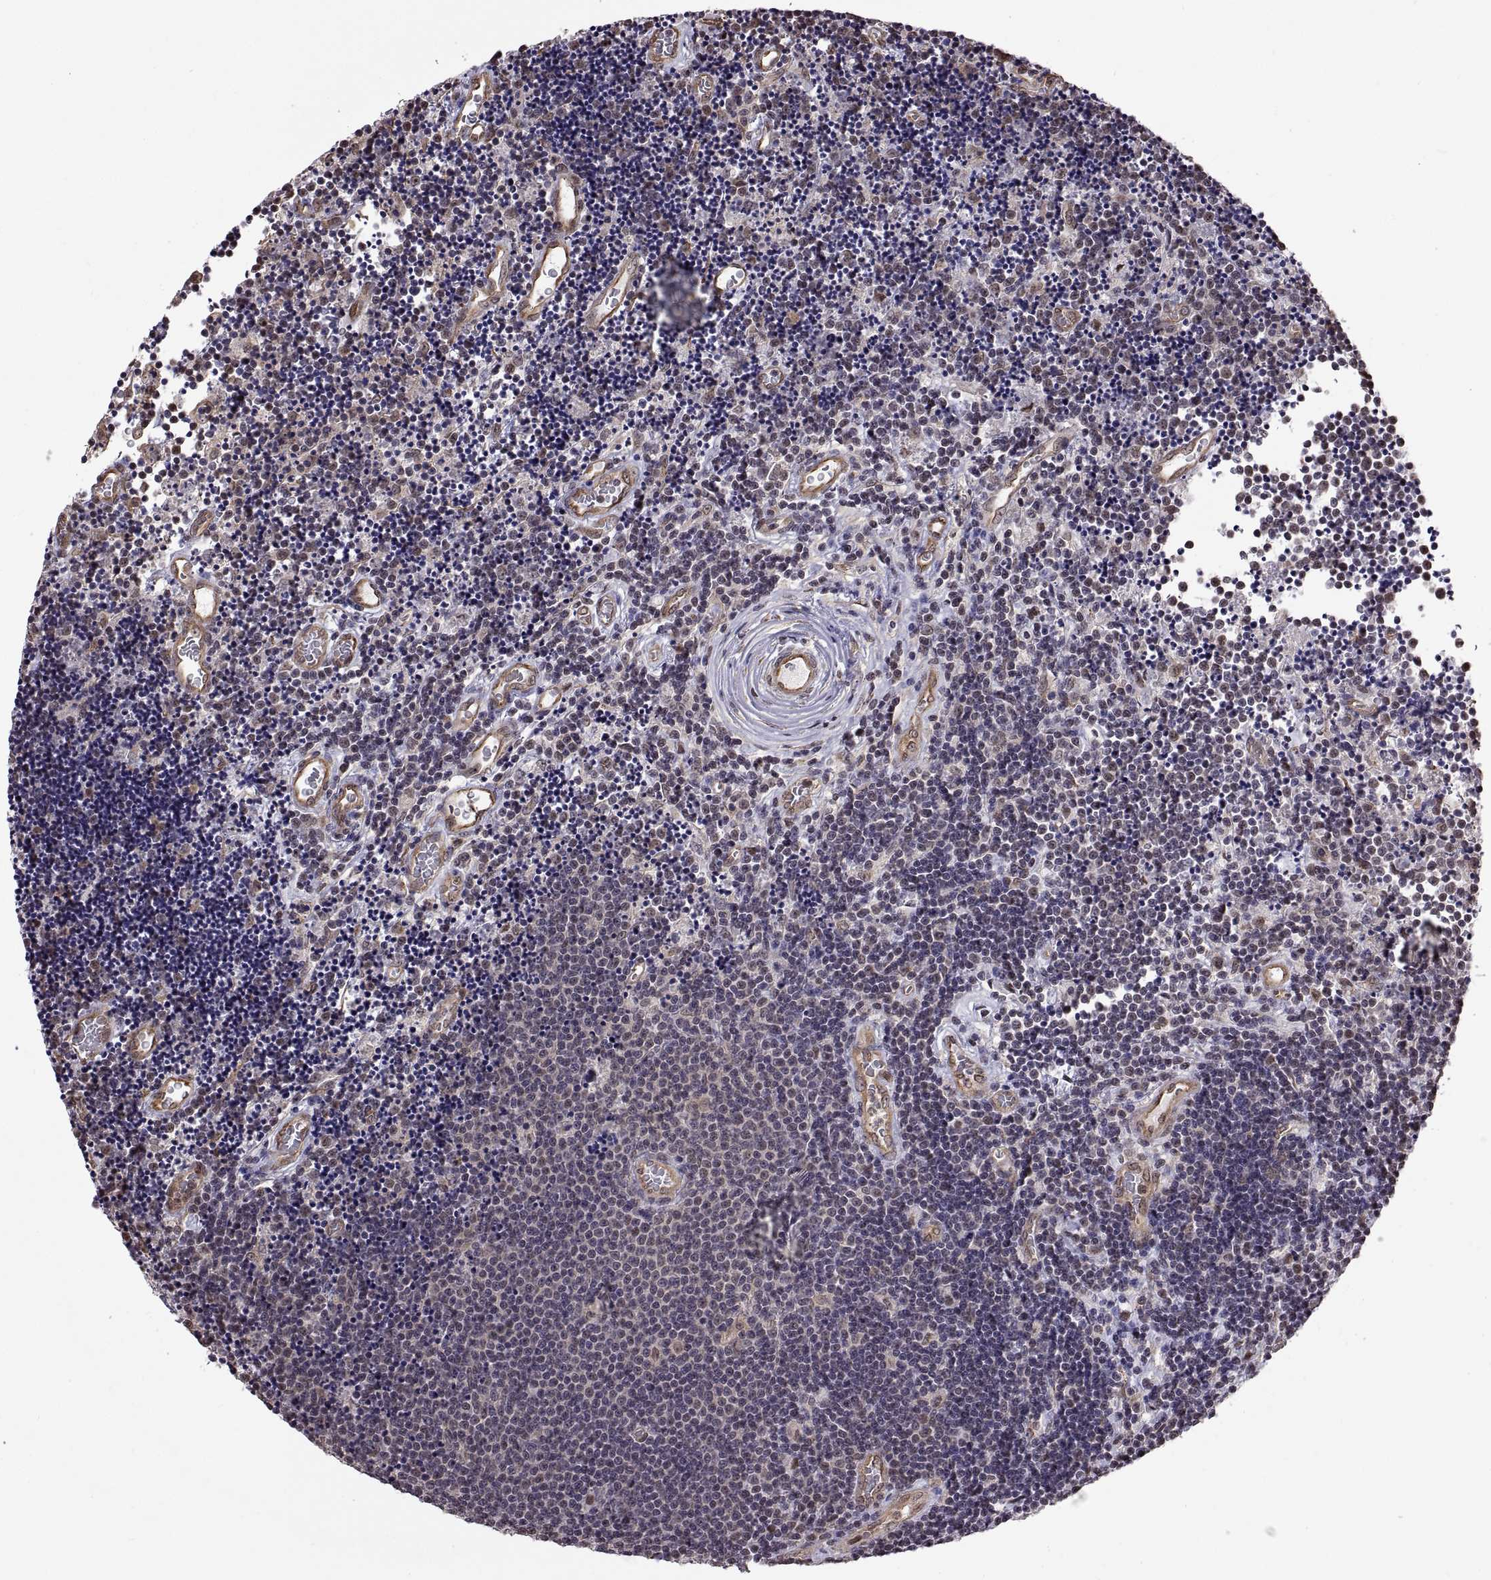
{"staining": {"intensity": "negative", "quantity": "none", "location": "none"}, "tissue": "lymphoma", "cell_type": "Tumor cells", "image_type": "cancer", "snomed": [{"axis": "morphology", "description": "Malignant lymphoma, non-Hodgkin's type, Low grade"}, {"axis": "topography", "description": "Brain"}], "caption": "Tumor cells are negative for protein expression in human lymphoma. The staining was performed using DAB (3,3'-diaminobenzidine) to visualize the protein expression in brown, while the nuclei were stained in blue with hematoxylin (Magnification: 20x).", "gene": "ARRB1", "patient": {"sex": "female", "age": 66}}